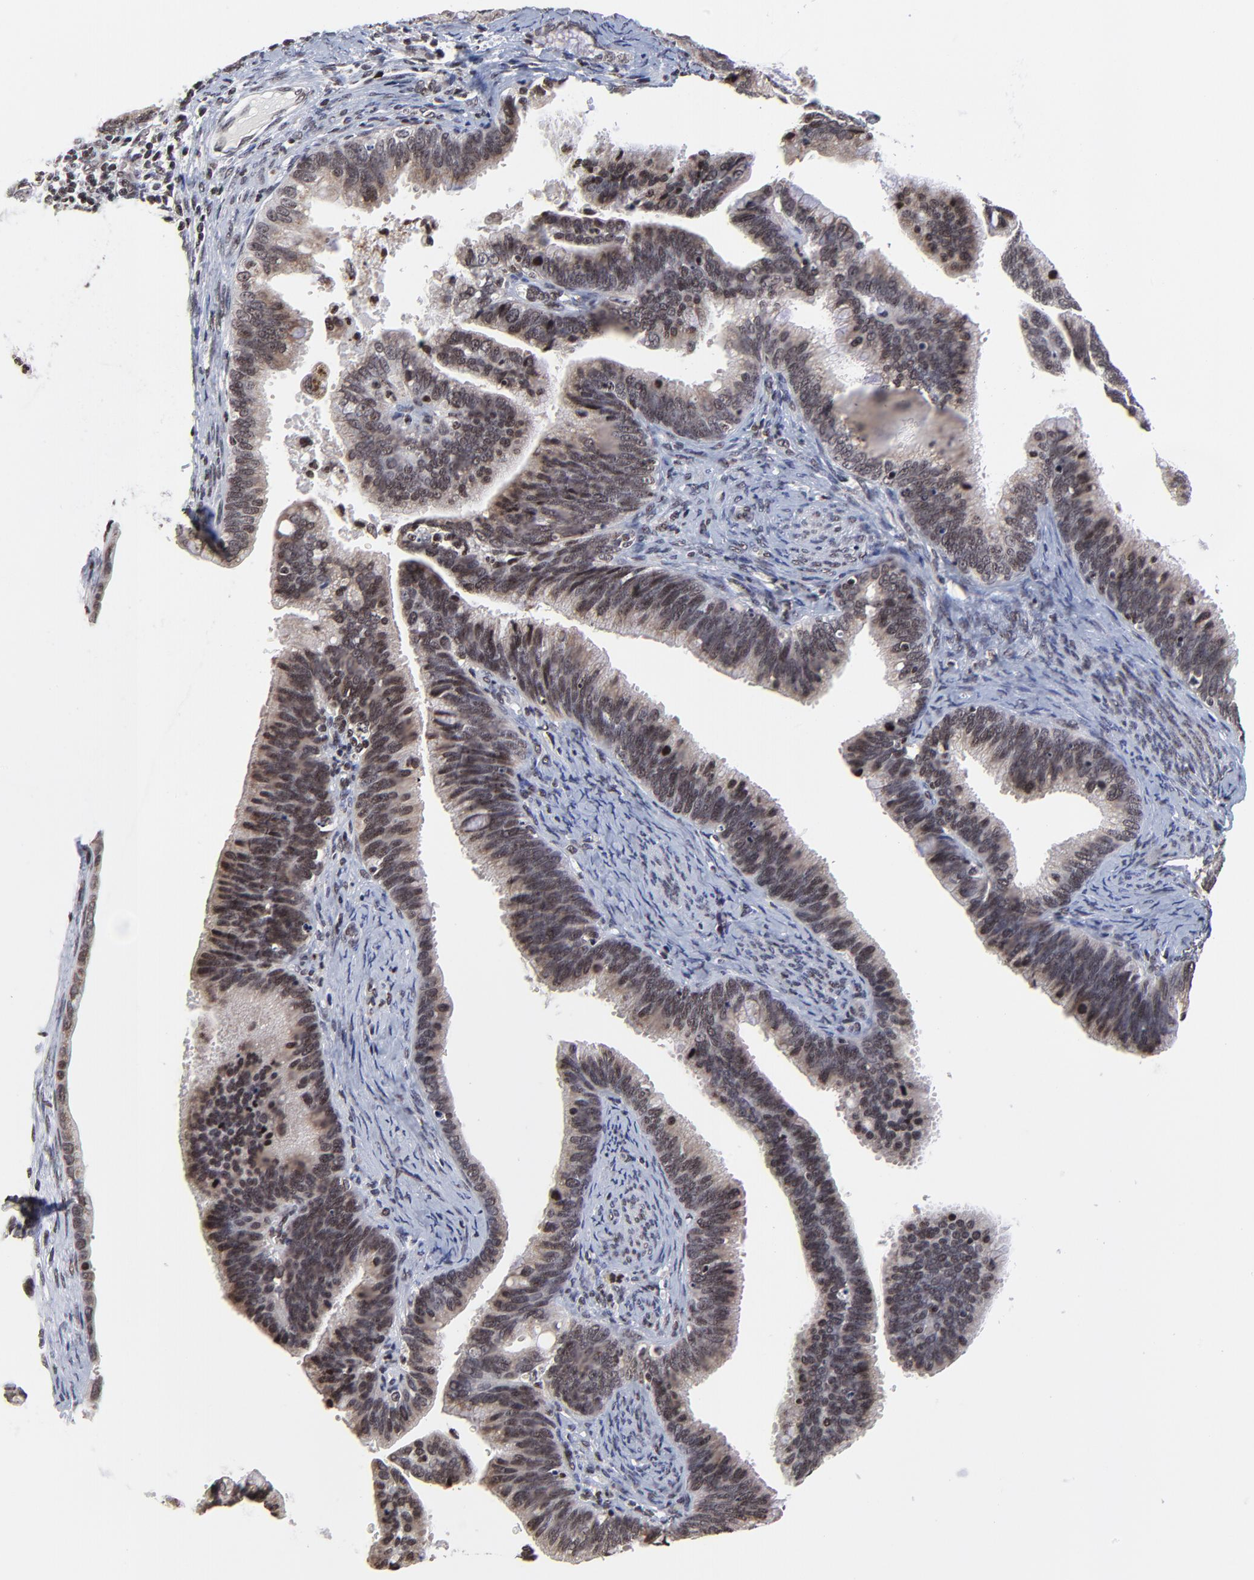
{"staining": {"intensity": "weak", "quantity": ">75%", "location": "cytoplasmic/membranous,nuclear"}, "tissue": "cervical cancer", "cell_type": "Tumor cells", "image_type": "cancer", "snomed": [{"axis": "morphology", "description": "Adenocarcinoma, NOS"}, {"axis": "topography", "description": "Cervix"}], "caption": "Cervical cancer tissue demonstrates weak cytoplasmic/membranous and nuclear positivity in about >75% of tumor cells", "gene": "ZNF777", "patient": {"sex": "female", "age": 47}}